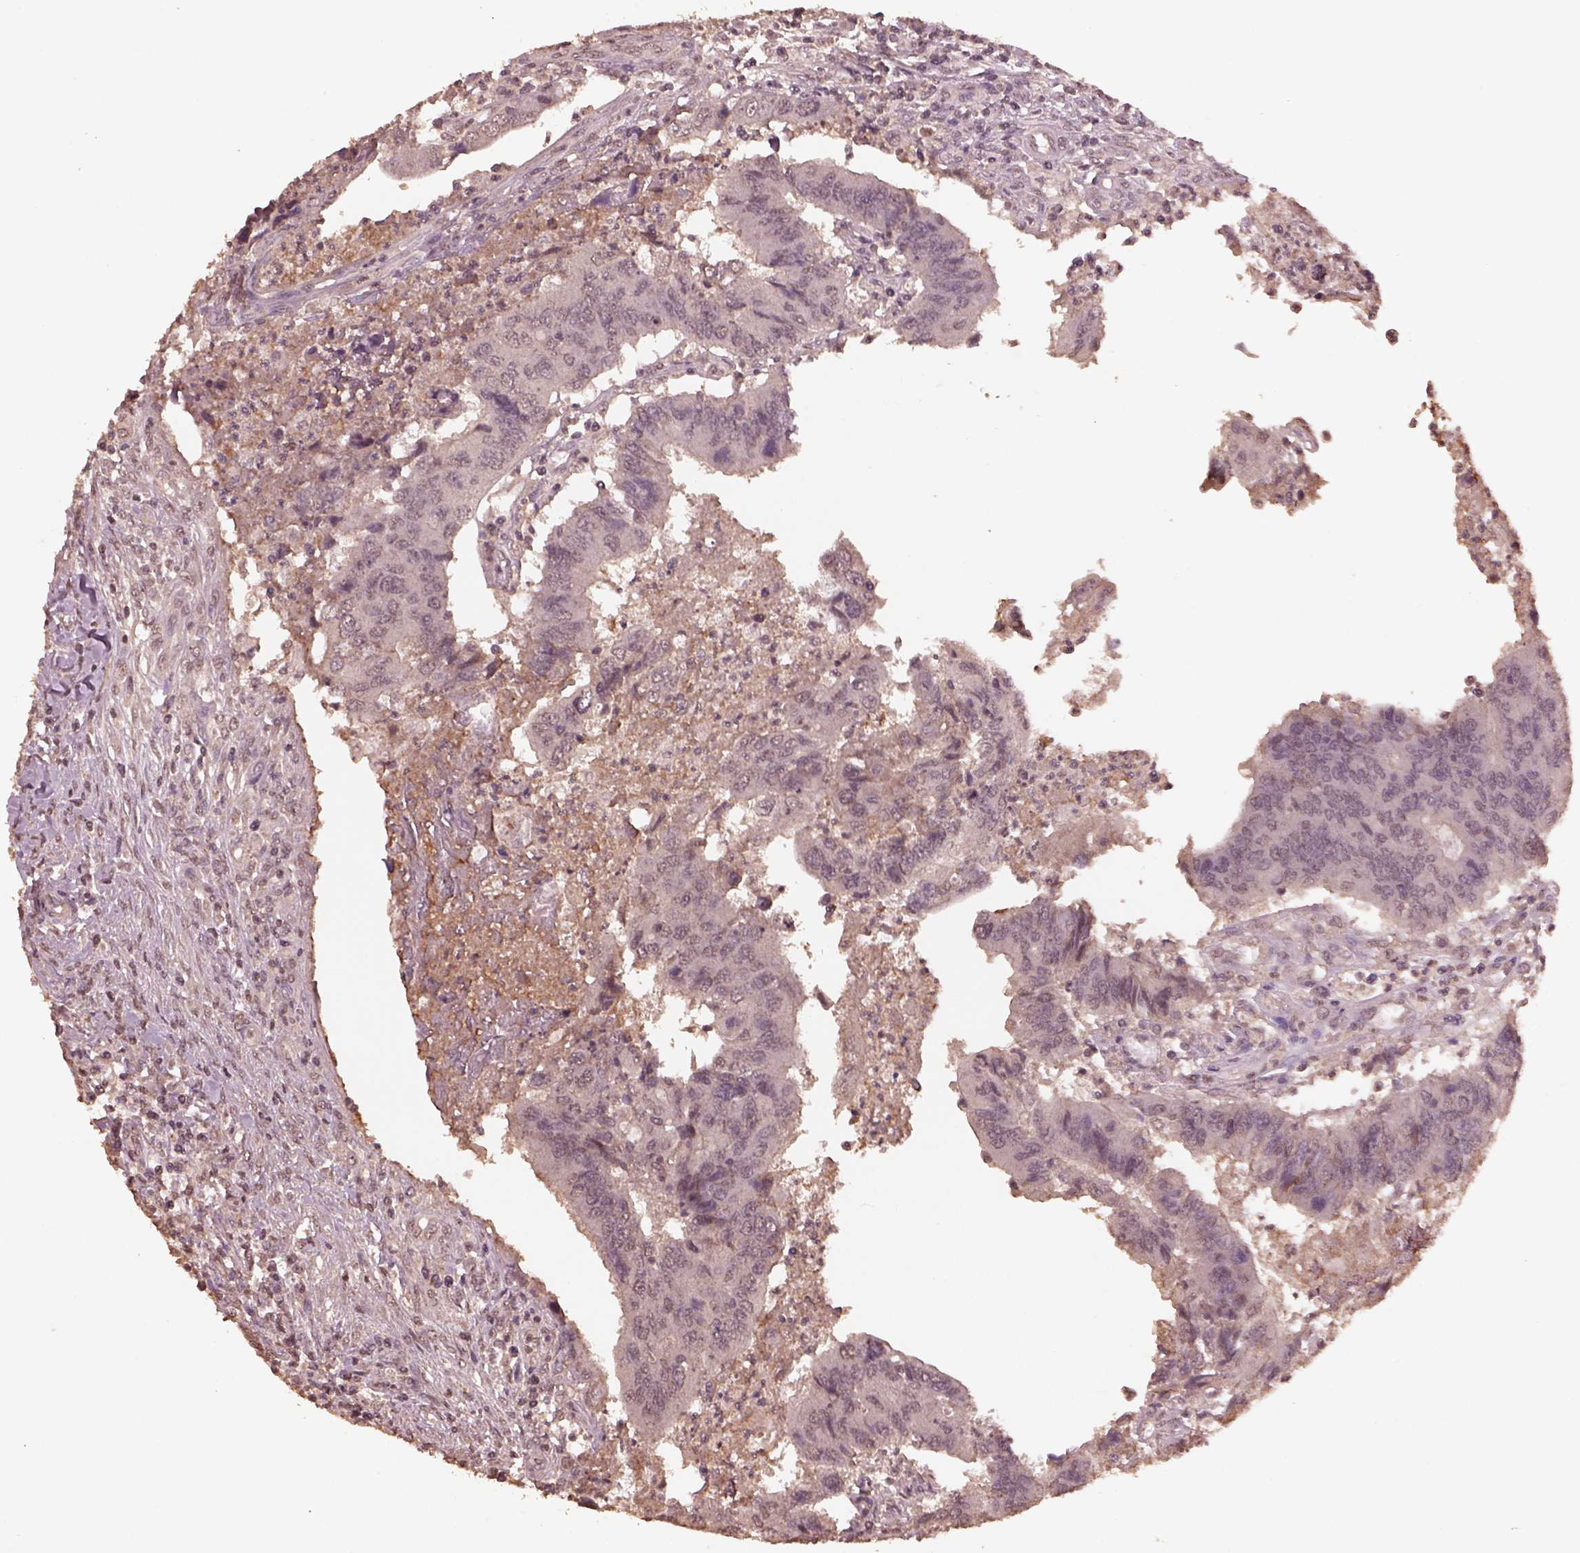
{"staining": {"intensity": "negative", "quantity": "none", "location": "none"}, "tissue": "colorectal cancer", "cell_type": "Tumor cells", "image_type": "cancer", "snomed": [{"axis": "morphology", "description": "Adenocarcinoma, NOS"}, {"axis": "topography", "description": "Colon"}], "caption": "IHC histopathology image of neoplastic tissue: human colorectal cancer (adenocarcinoma) stained with DAB exhibits no significant protein positivity in tumor cells.", "gene": "CPT1C", "patient": {"sex": "female", "age": 67}}